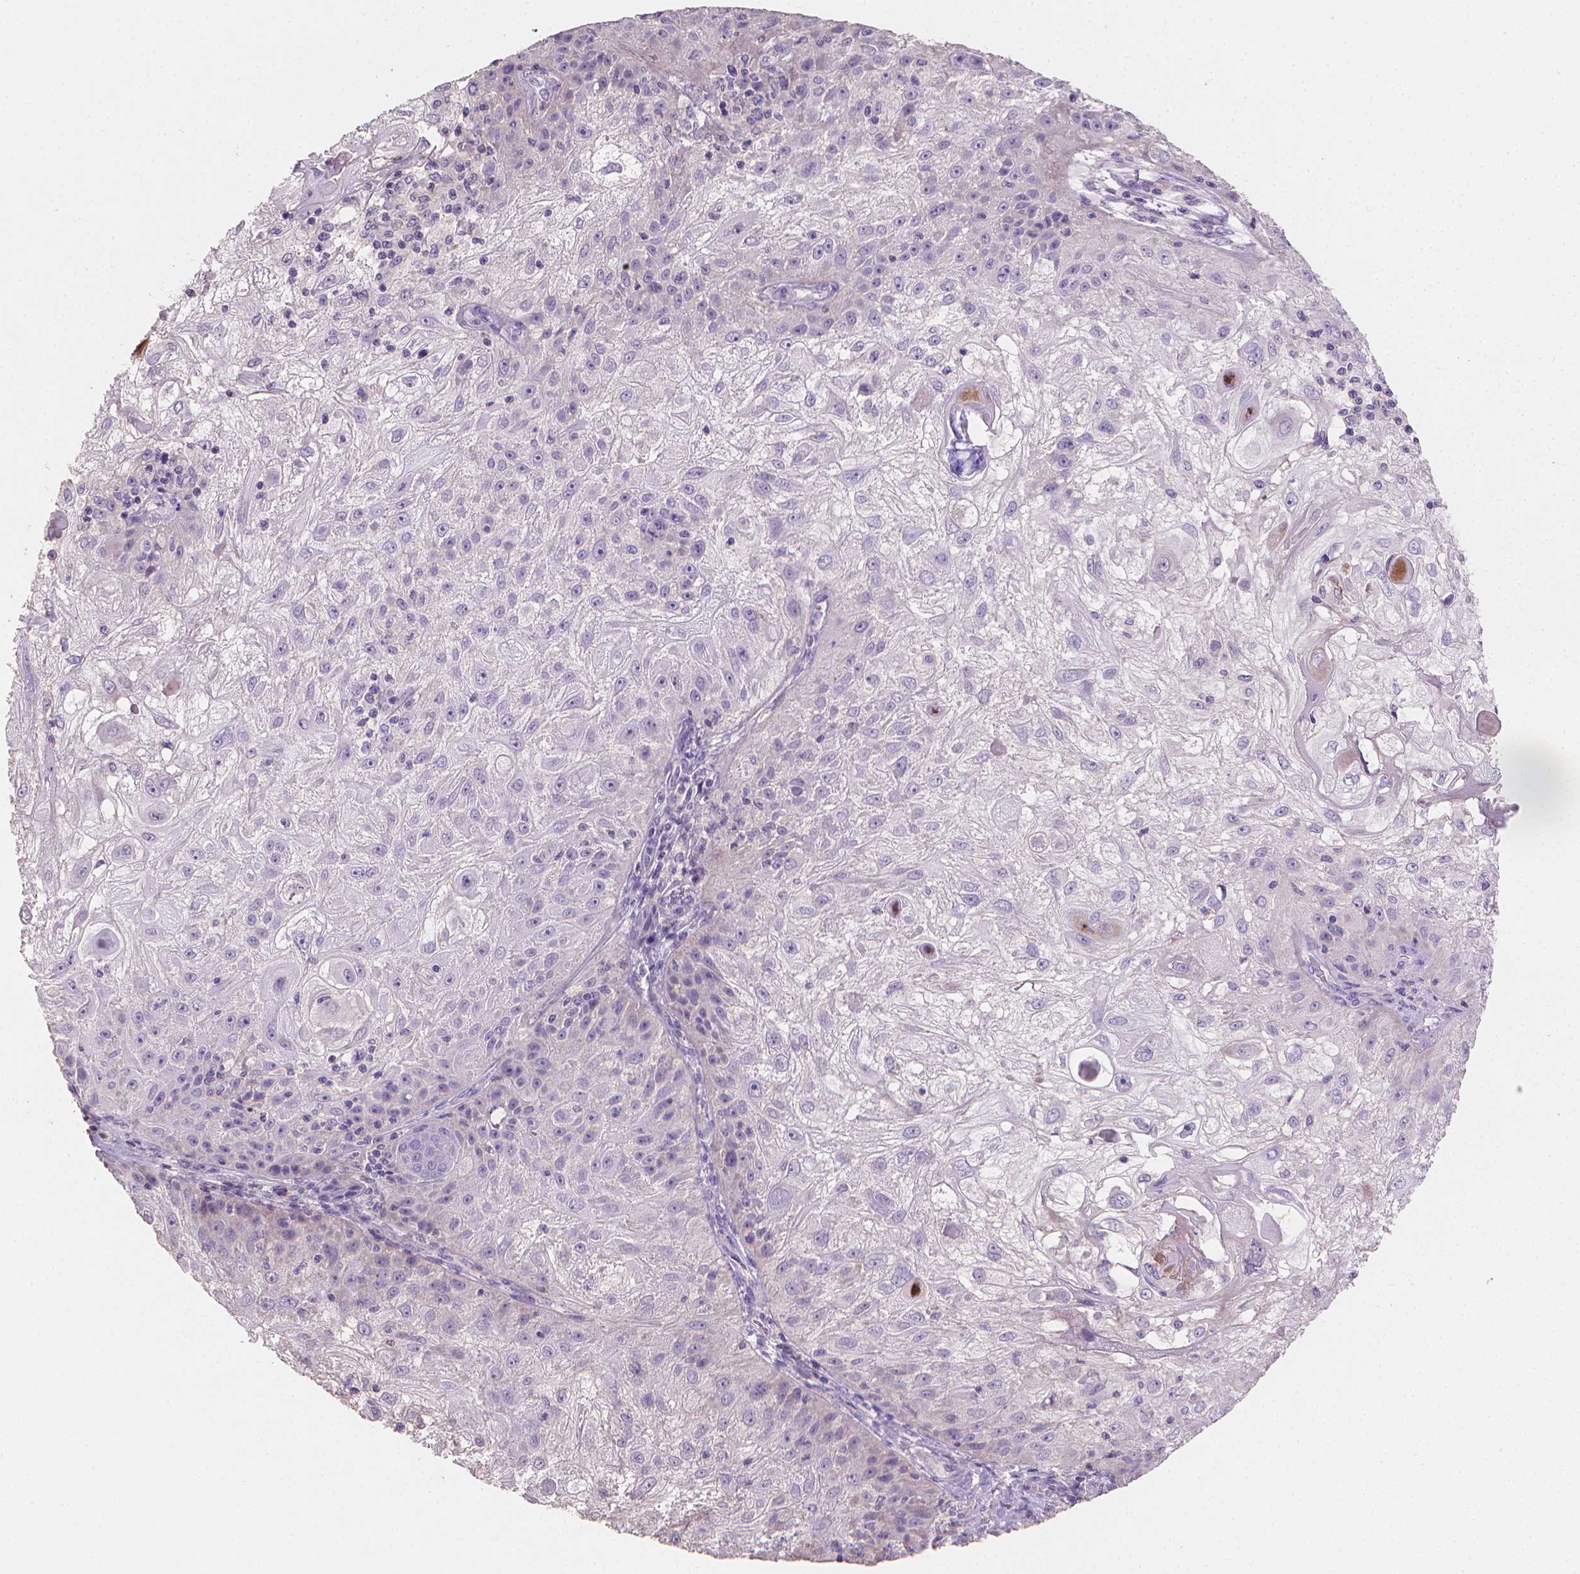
{"staining": {"intensity": "negative", "quantity": "none", "location": "none"}, "tissue": "skin cancer", "cell_type": "Tumor cells", "image_type": "cancer", "snomed": [{"axis": "morphology", "description": "Normal tissue, NOS"}, {"axis": "morphology", "description": "Squamous cell carcinoma, NOS"}, {"axis": "topography", "description": "Skin"}], "caption": "Image shows no protein staining in tumor cells of skin cancer (squamous cell carcinoma) tissue. (Brightfield microscopy of DAB (3,3'-diaminobenzidine) immunohistochemistry at high magnification).", "gene": "CATIP", "patient": {"sex": "female", "age": 83}}